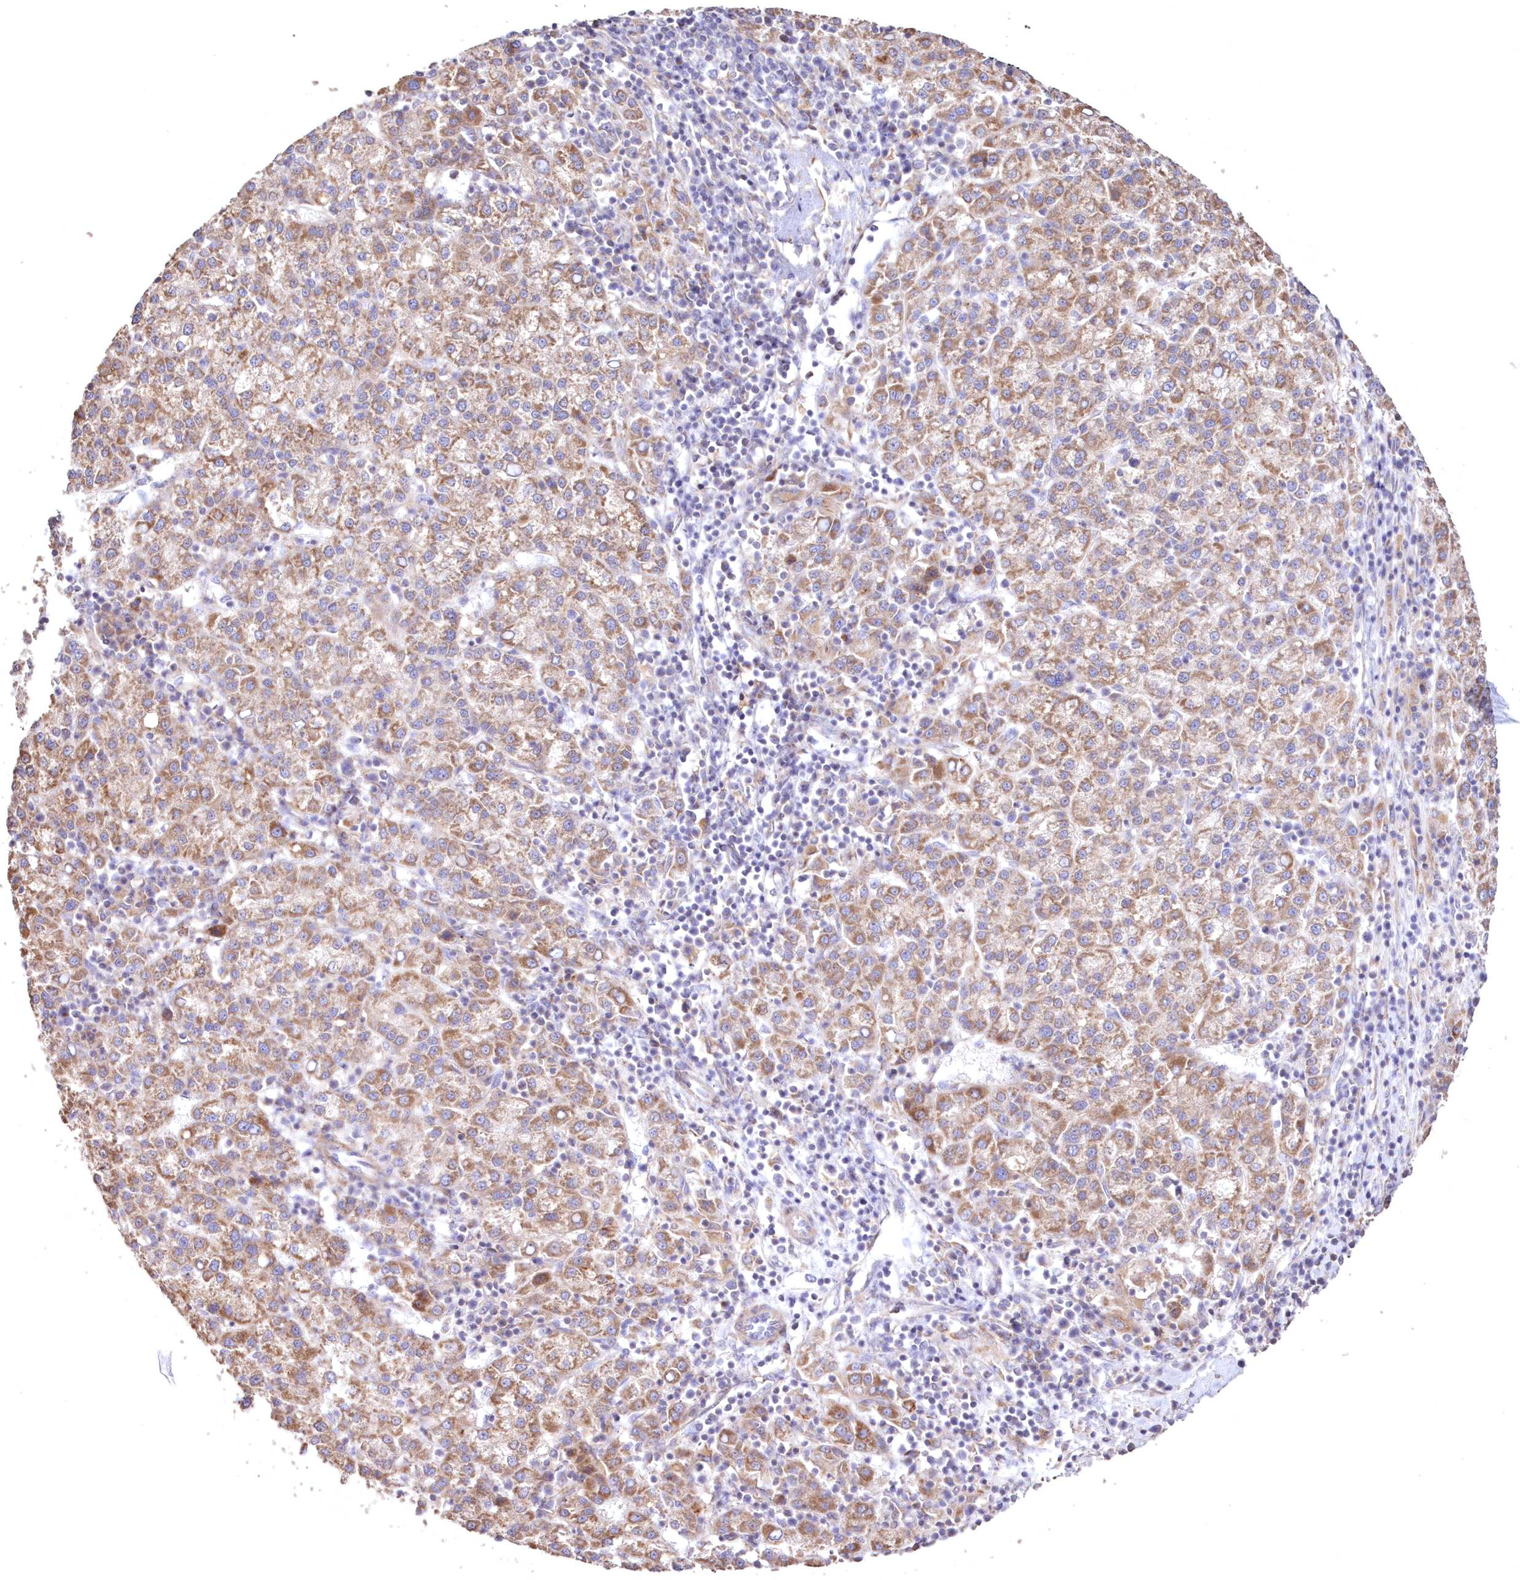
{"staining": {"intensity": "moderate", "quantity": ">75%", "location": "cytoplasmic/membranous"}, "tissue": "liver cancer", "cell_type": "Tumor cells", "image_type": "cancer", "snomed": [{"axis": "morphology", "description": "Carcinoma, Hepatocellular, NOS"}, {"axis": "topography", "description": "Liver"}], "caption": "Protein expression analysis of human liver cancer reveals moderate cytoplasmic/membranous expression in about >75% of tumor cells.", "gene": "HADHB", "patient": {"sex": "female", "age": 58}}